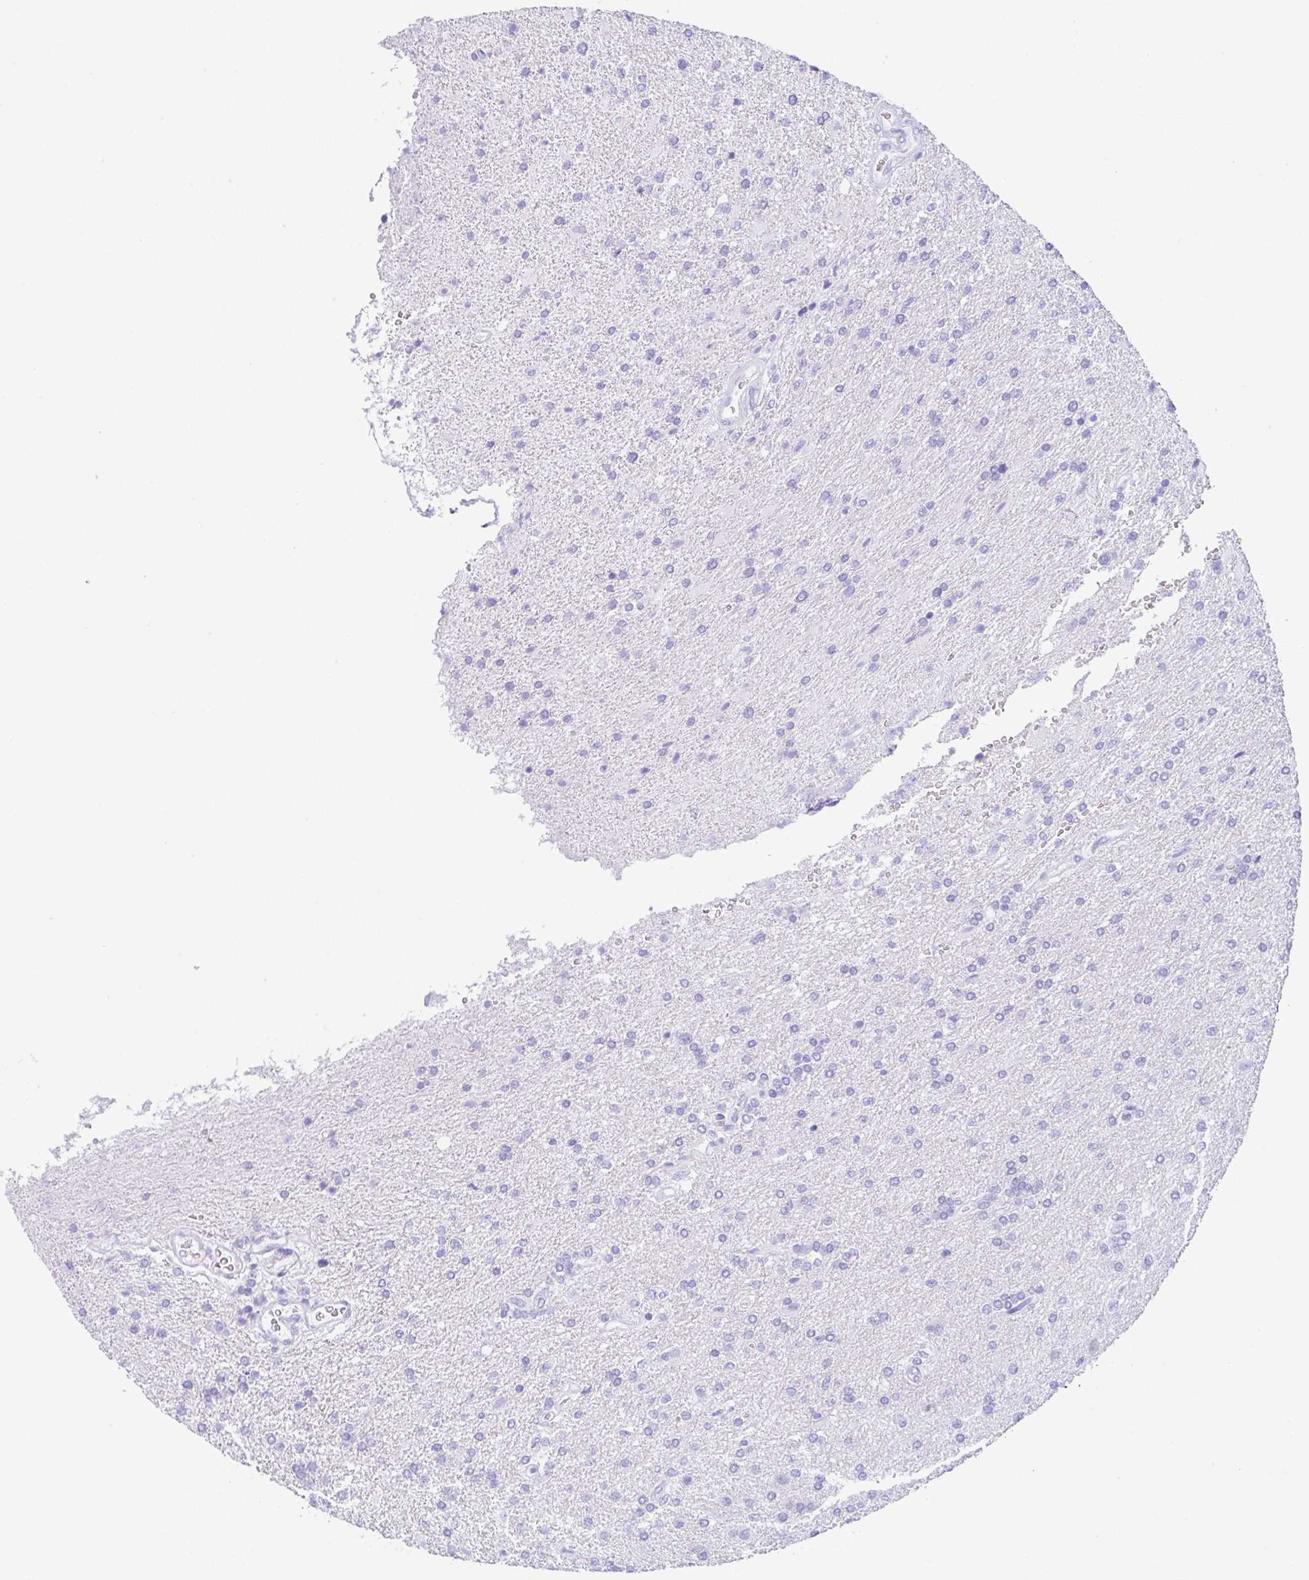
{"staining": {"intensity": "negative", "quantity": "none", "location": "none"}, "tissue": "glioma", "cell_type": "Tumor cells", "image_type": "cancer", "snomed": [{"axis": "morphology", "description": "Glioma, malignant, High grade"}, {"axis": "topography", "description": "Brain"}], "caption": "Malignant high-grade glioma stained for a protein using immunohistochemistry reveals no expression tumor cells.", "gene": "CPA1", "patient": {"sex": "male", "age": 56}}